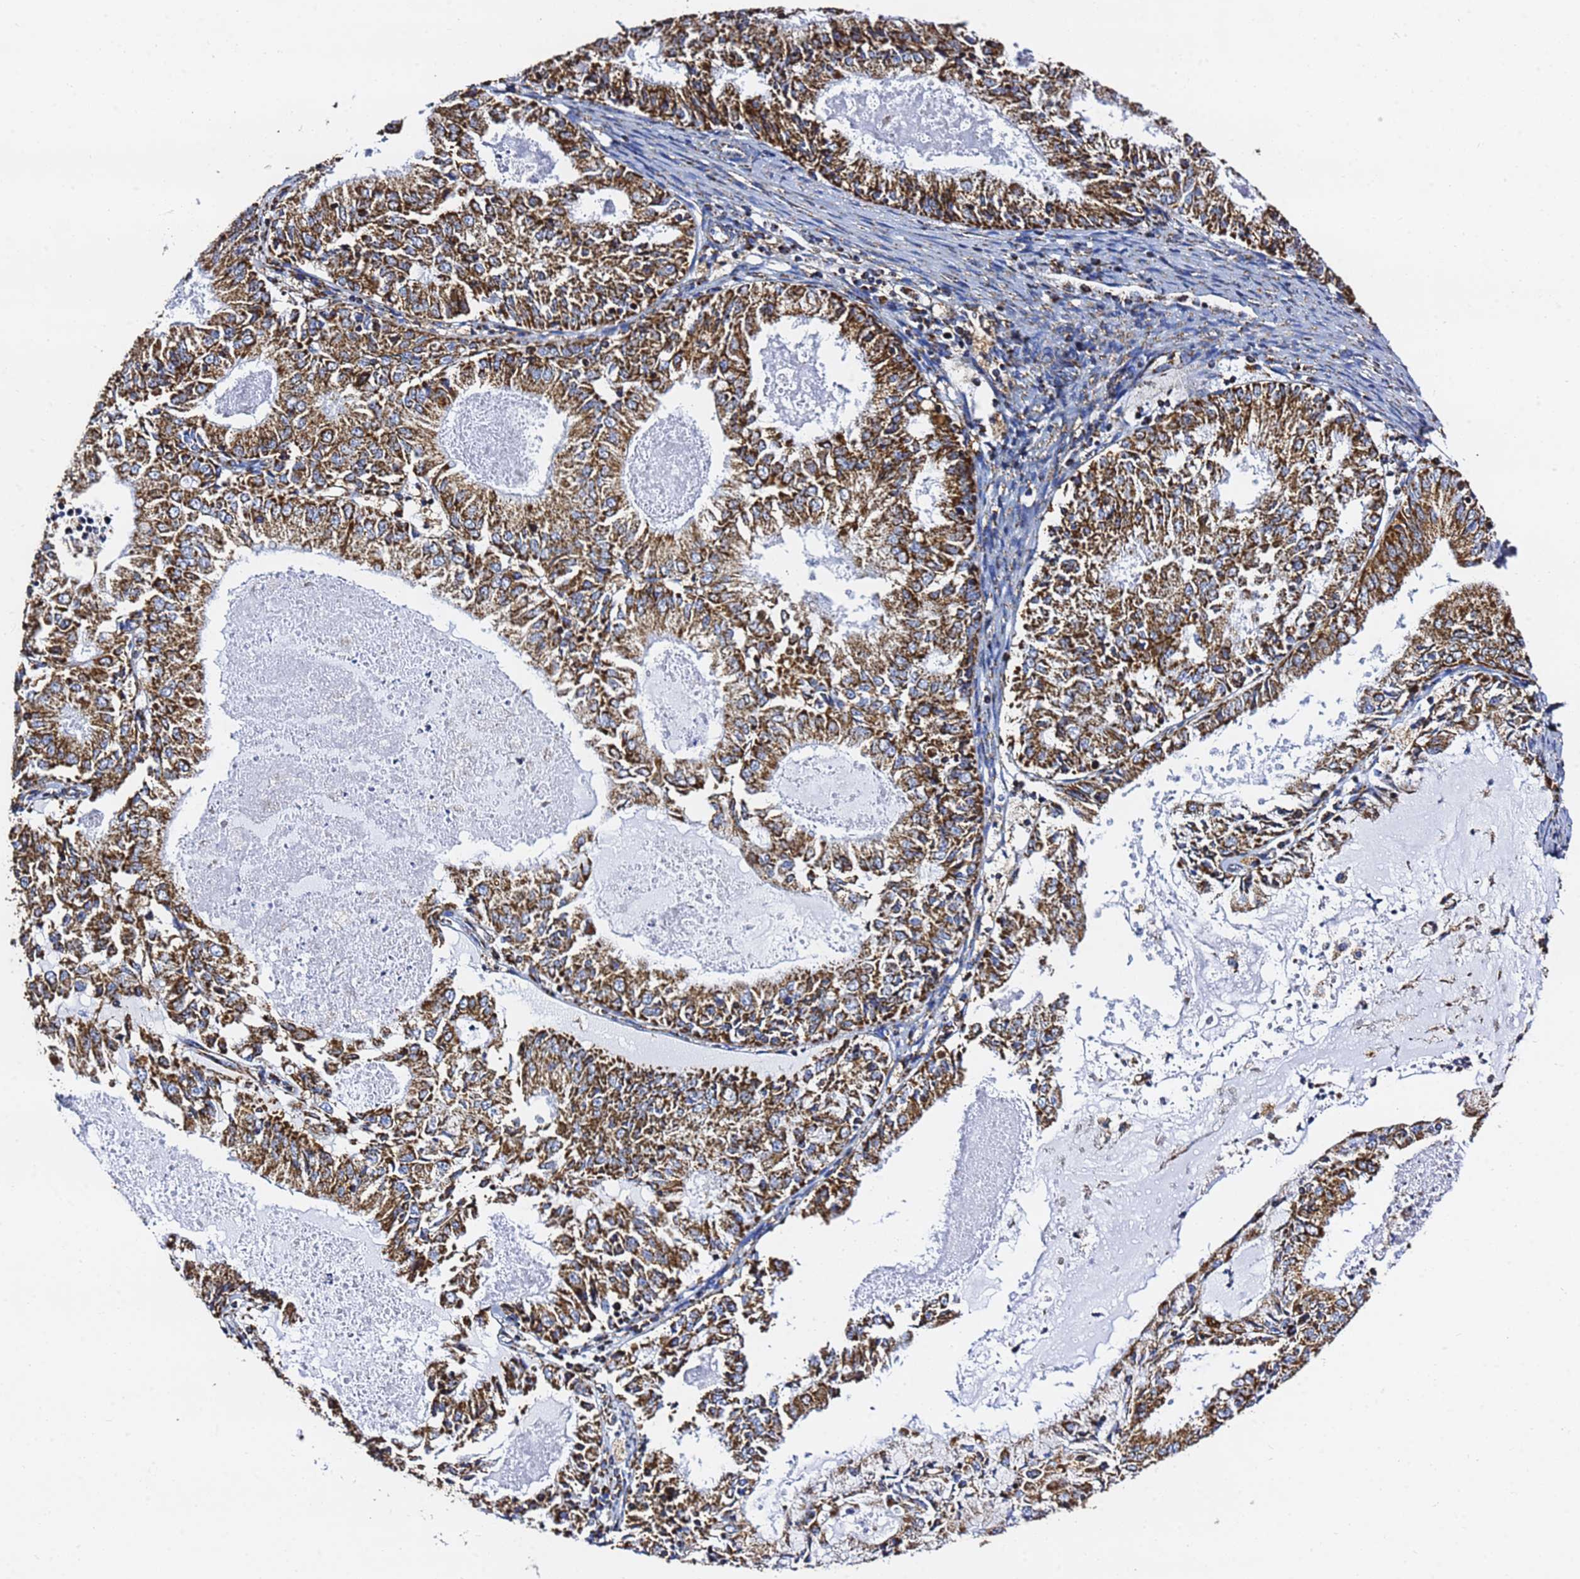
{"staining": {"intensity": "strong", "quantity": ">75%", "location": "cytoplasmic/membranous"}, "tissue": "endometrial cancer", "cell_type": "Tumor cells", "image_type": "cancer", "snomed": [{"axis": "morphology", "description": "Adenocarcinoma, NOS"}, {"axis": "topography", "description": "Endometrium"}], "caption": "IHC micrograph of human endometrial adenocarcinoma stained for a protein (brown), which demonstrates high levels of strong cytoplasmic/membranous staining in about >75% of tumor cells.", "gene": "PHB2", "patient": {"sex": "female", "age": 57}}